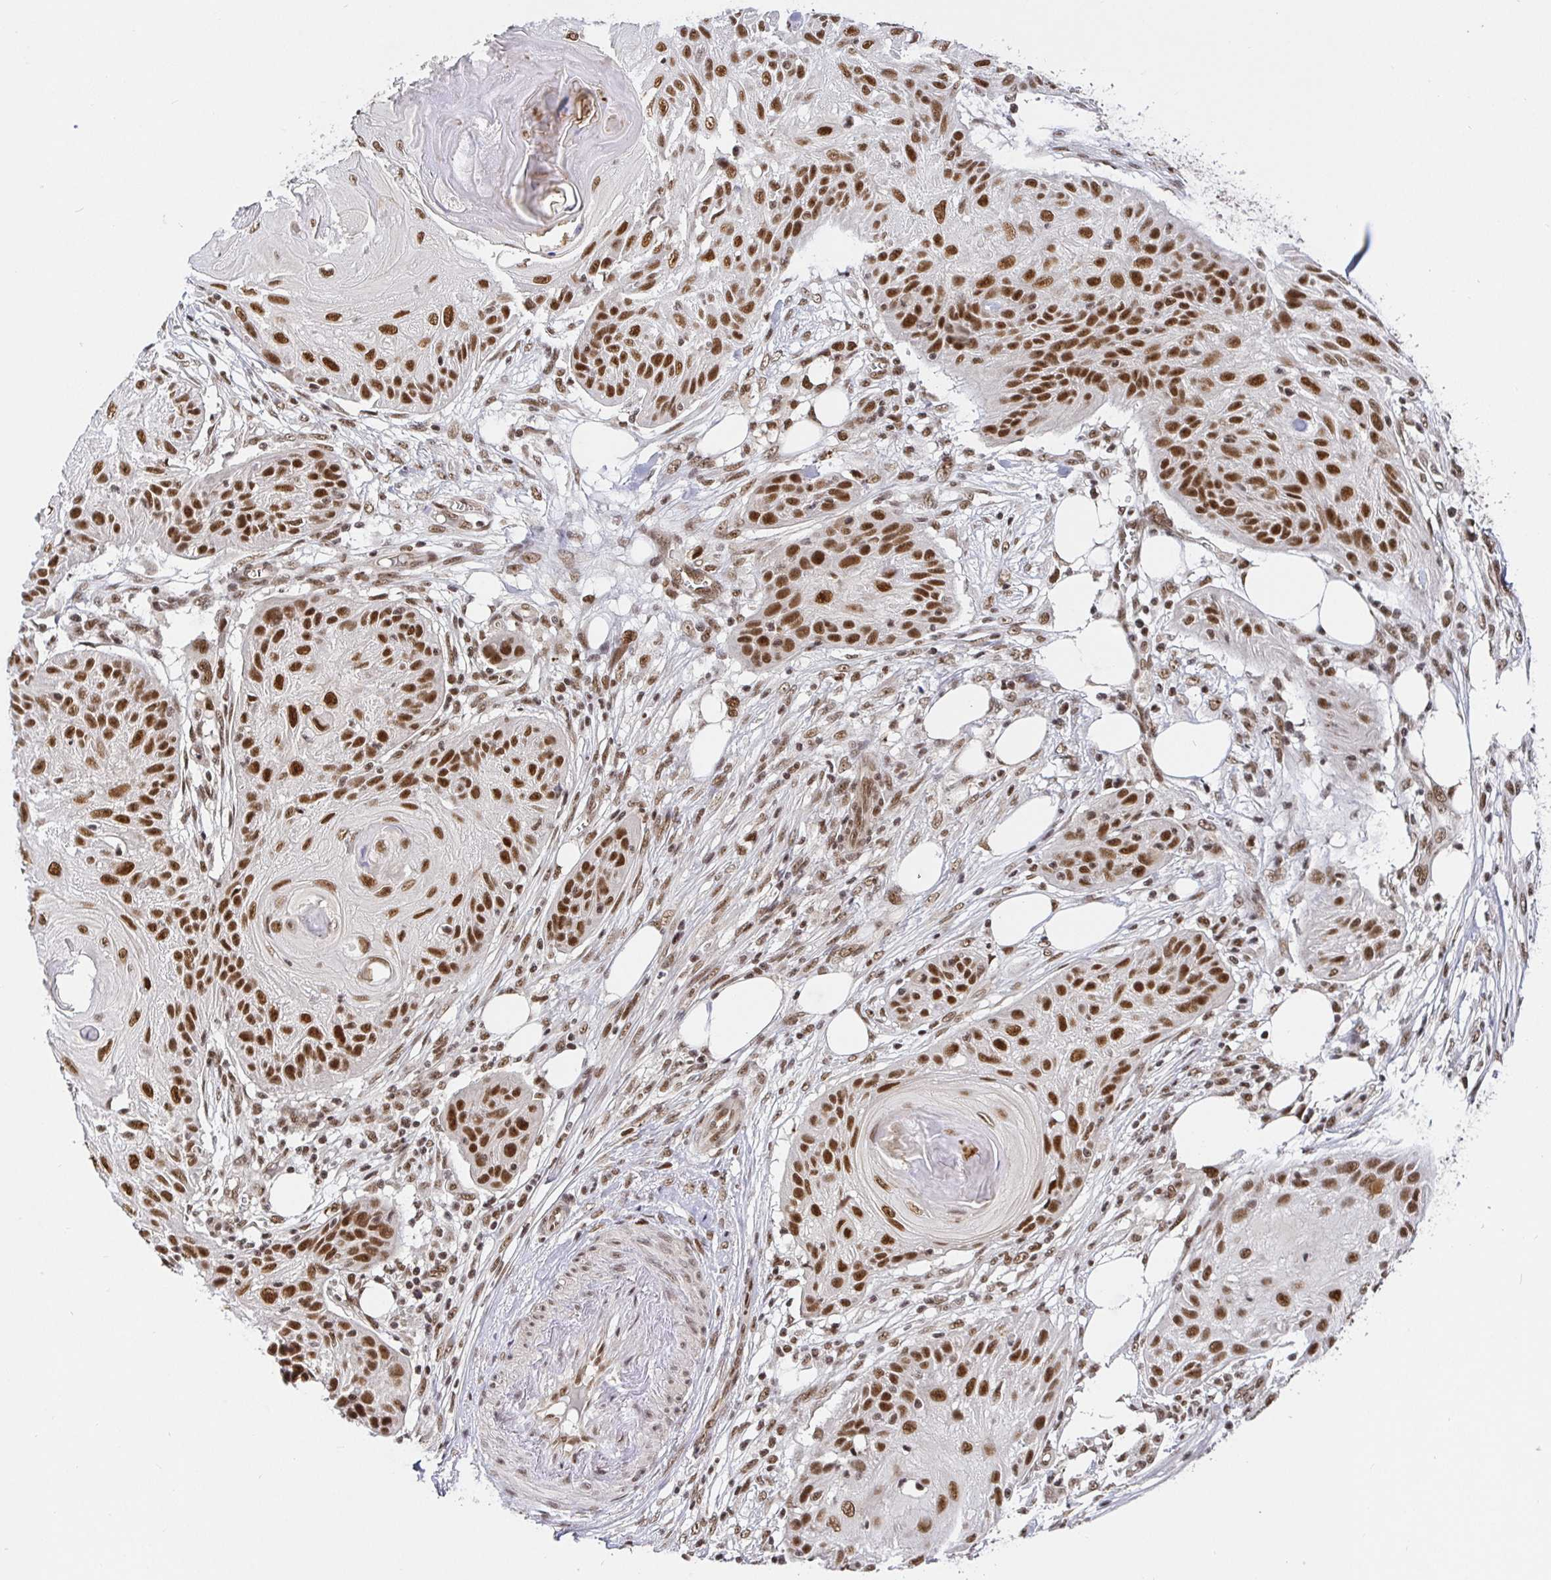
{"staining": {"intensity": "strong", "quantity": ">75%", "location": "nuclear"}, "tissue": "skin cancer", "cell_type": "Tumor cells", "image_type": "cancer", "snomed": [{"axis": "morphology", "description": "Squamous cell carcinoma, NOS"}, {"axis": "topography", "description": "Skin"}], "caption": "Skin cancer (squamous cell carcinoma) stained with a protein marker exhibits strong staining in tumor cells.", "gene": "USF1", "patient": {"sex": "female", "age": 88}}